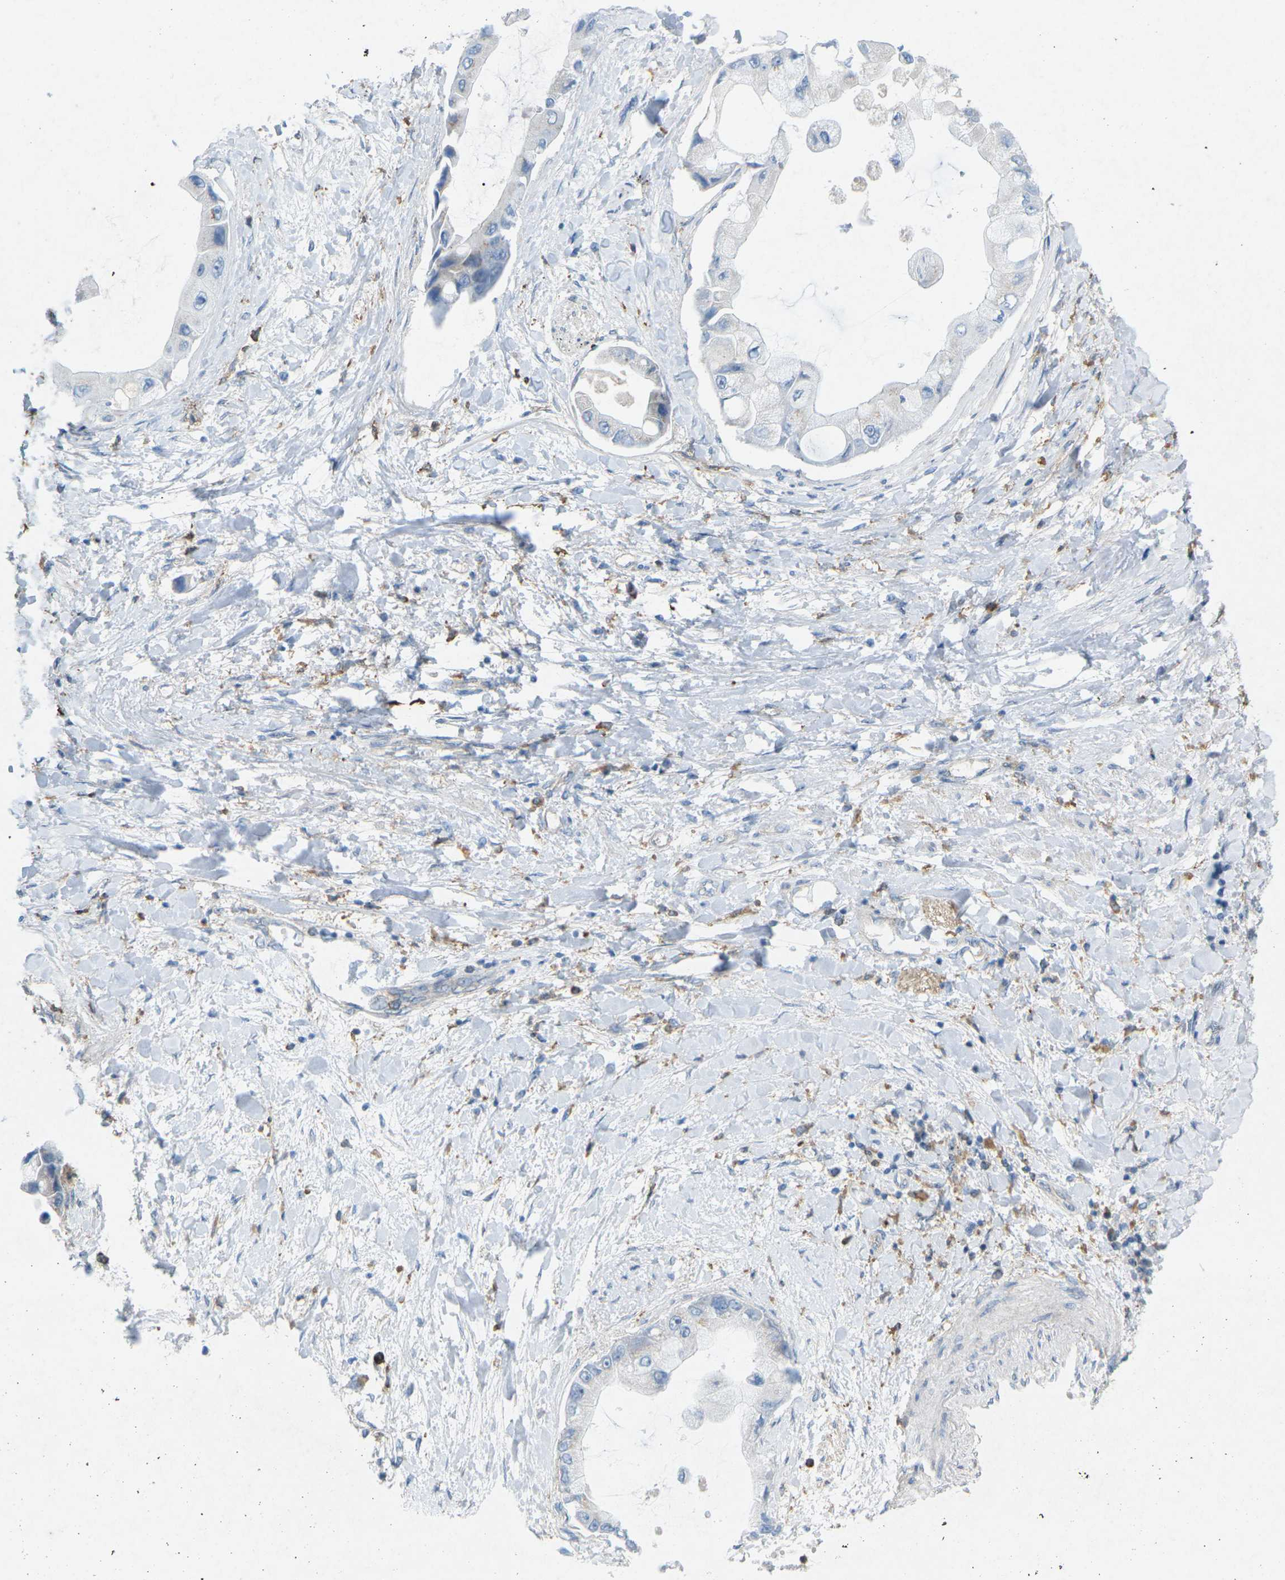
{"staining": {"intensity": "negative", "quantity": "none", "location": "none"}, "tissue": "liver cancer", "cell_type": "Tumor cells", "image_type": "cancer", "snomed": [{"axis": "morphology", "description": "Cholangiocarcinoma"}, {"axis": "topography", "description": "Liver"}], "caption": "Protein analysis of liver cancer demonstrates no significant expression in tumor cells. (DAB (3,3'-diaminobenzidine) IHC visualized using brightfield microscopy, high magnification).", "gene": "STK11", "patient": {"sex": "male", "age": 50}}